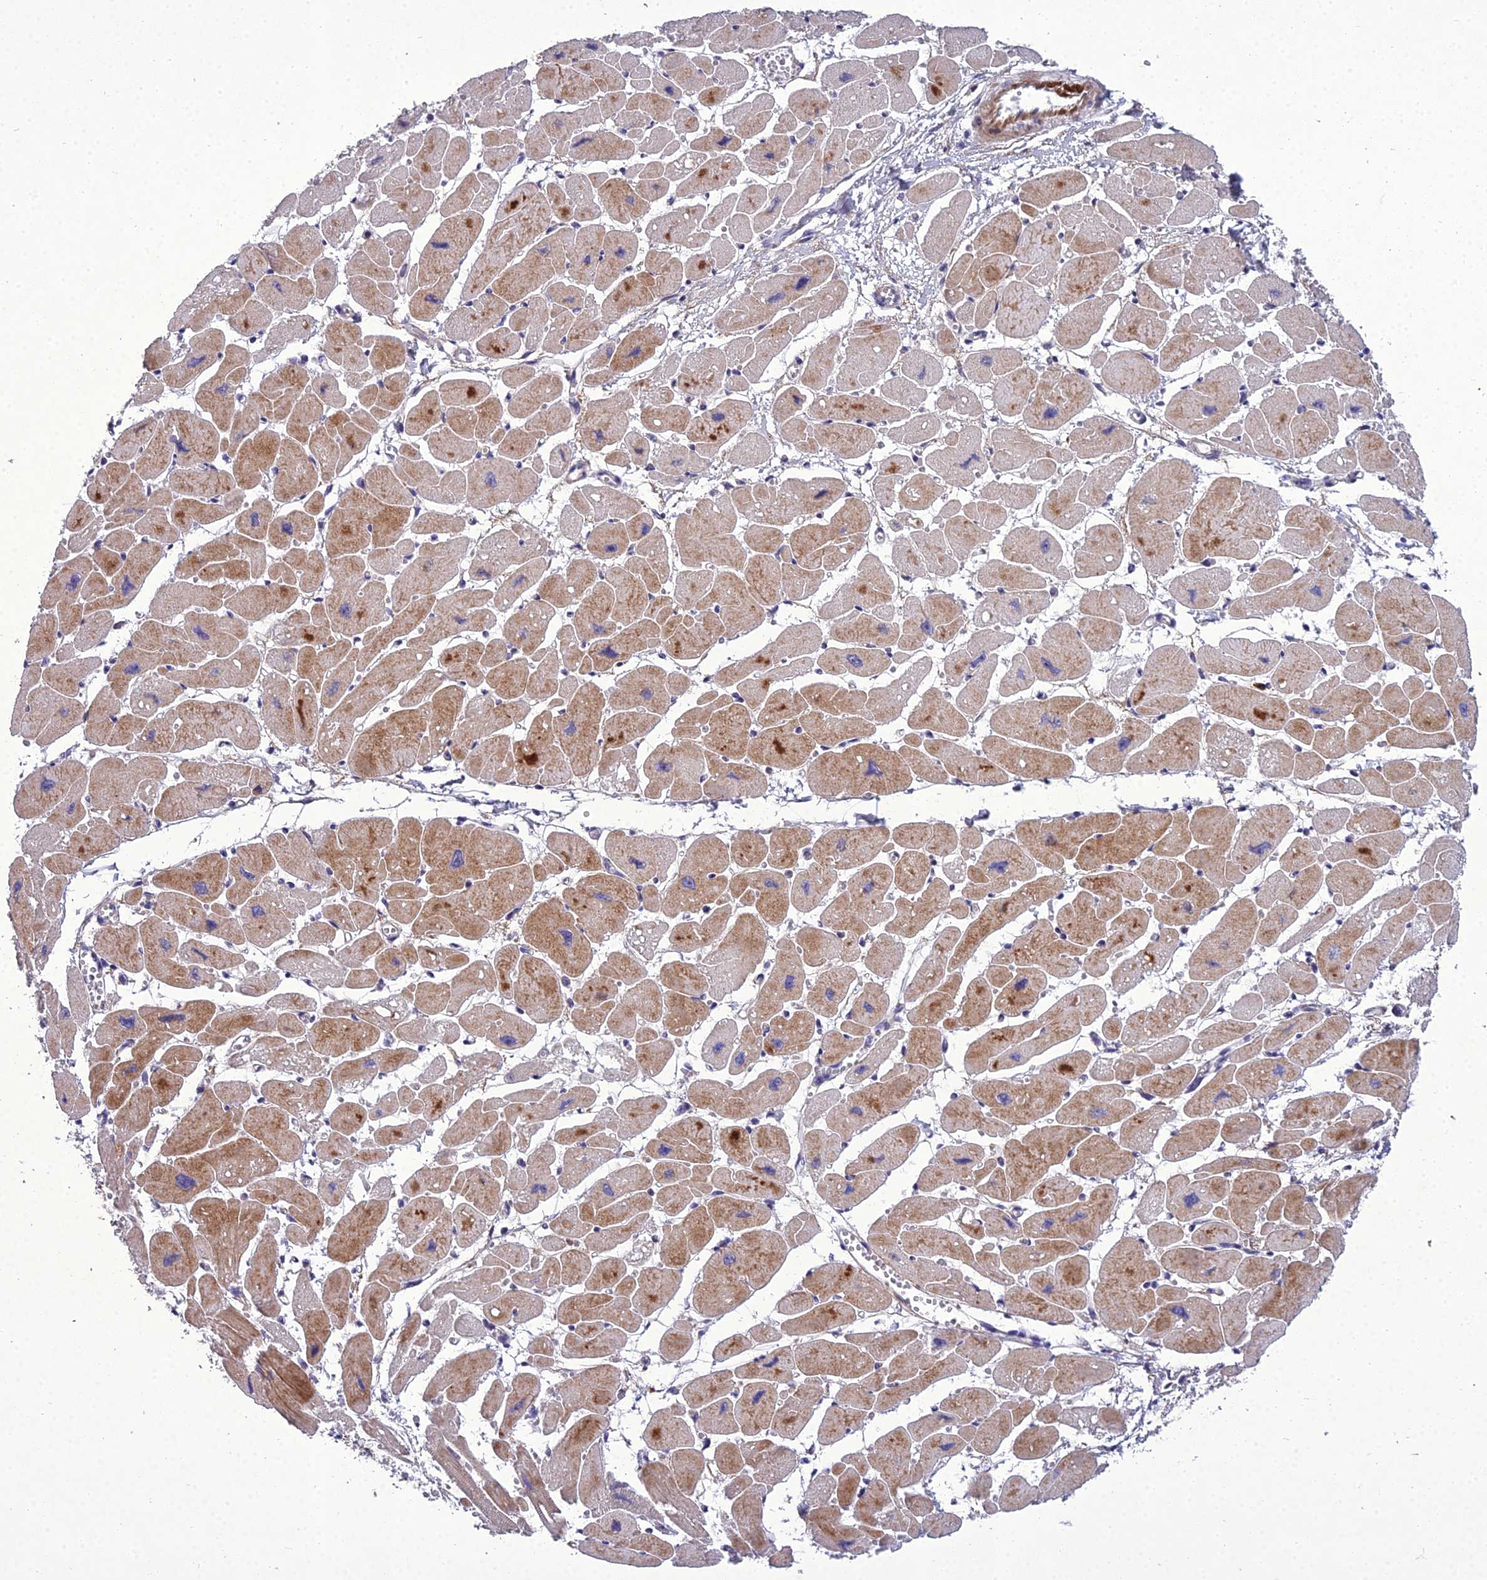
{"staining": {"intensity": "moderate", "quantity": "25%-75%", "location": "cytoplasmic/membranous"}, "tissue": "heart muscle", "cell_type": "Cardiomyocytes", "image_type": "normal", "snomed": [{"axis": "morphology", "description": "Normal tissue, NOS"}, {"axis": "topography", "description": "Heart"}], "caption": "Immunohistochemistry (IHC) micrograph of normal heart muscle: heart muscle stained using IHC demonstrates medium levels of moderate protein expression localized specifically in the cytoplasmic/membranous of cardiomyocytes, appearing as a cytoplasmic/membranous brown color.", "gene": "ADIPOR2", "patient": {"sex": "female", "age": 54}}